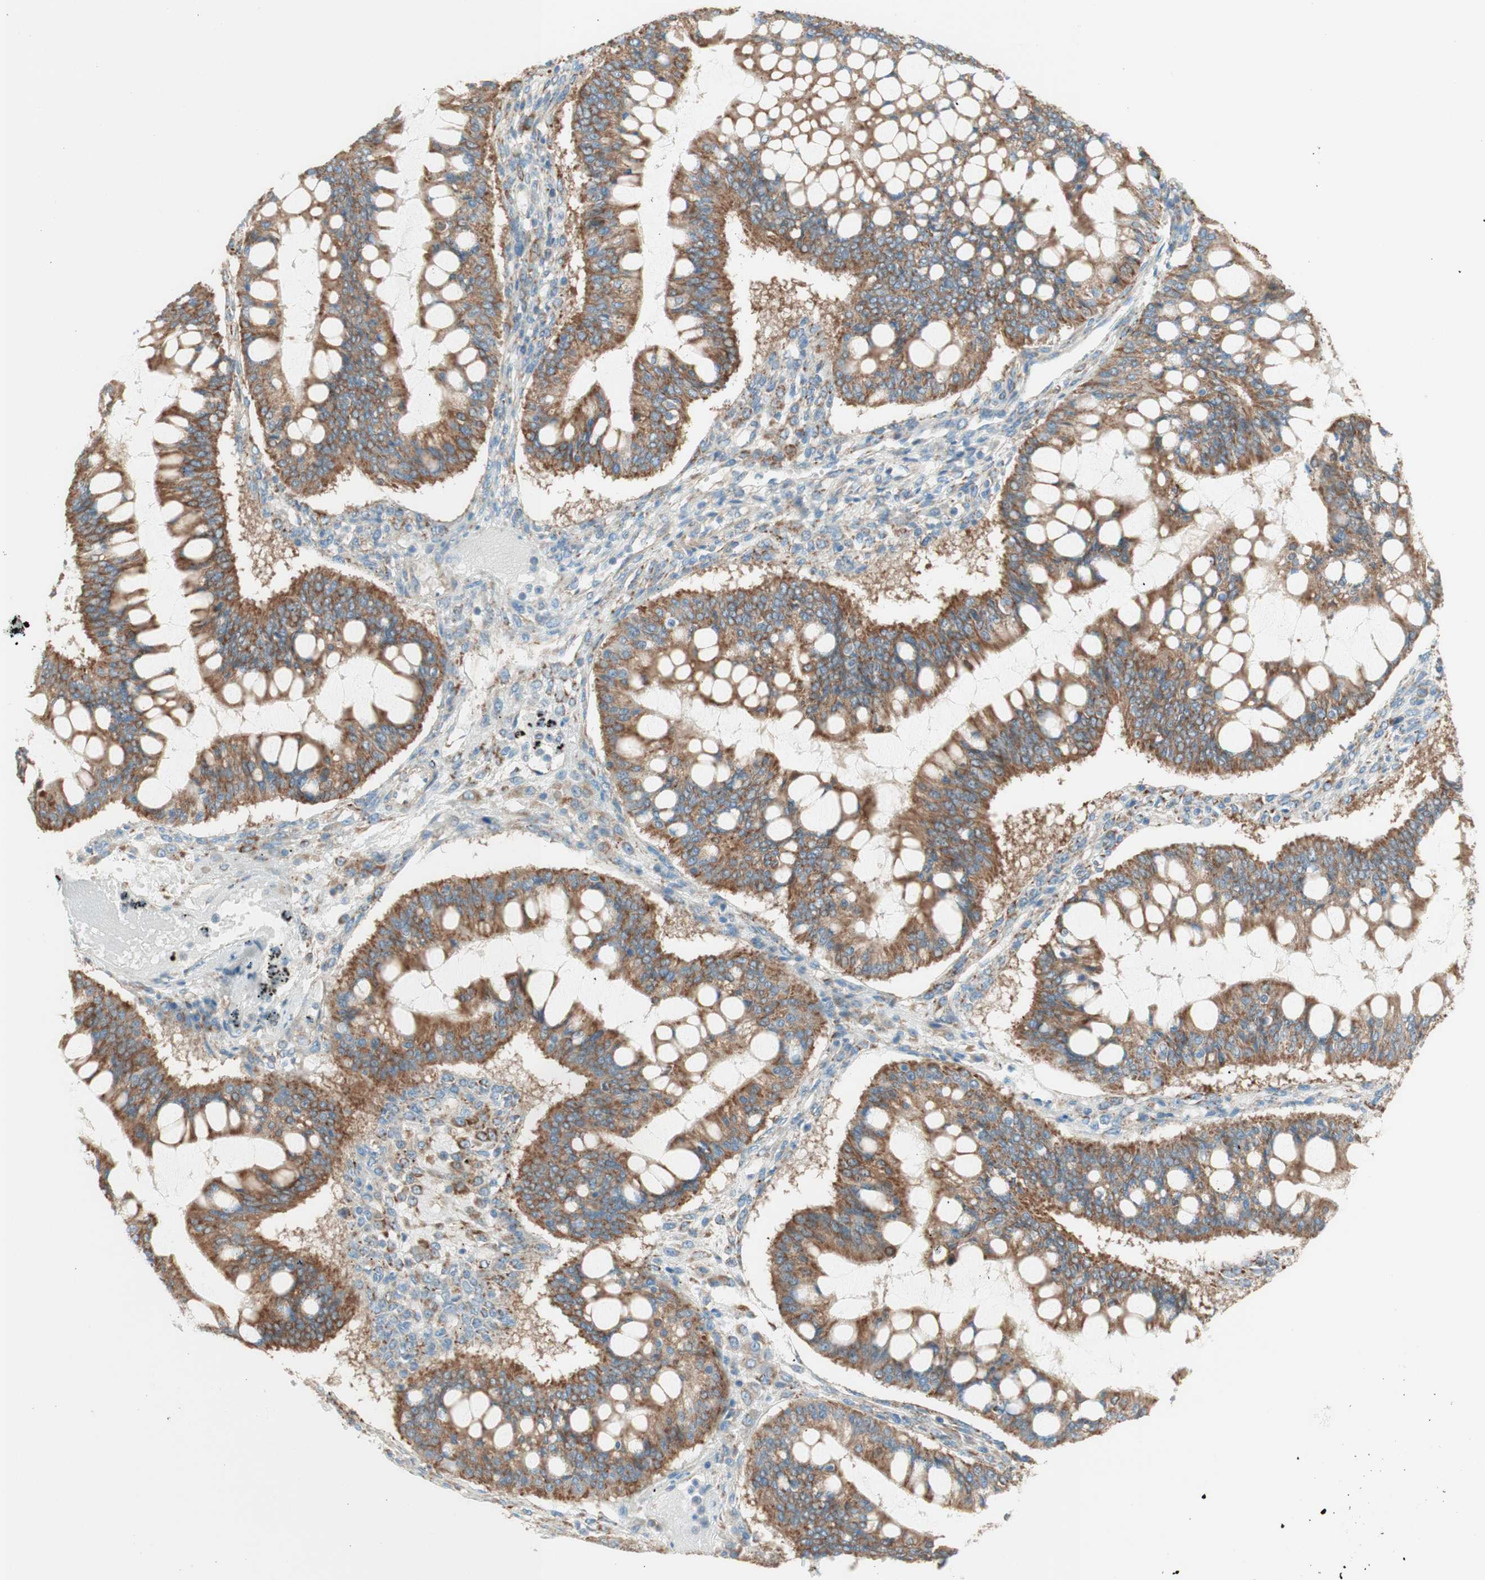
{"staining": {"intensity": "moderate", "quantity": ">75%", "location": "cytoplasmic/membranous"}, "tissue": "ovarian cancer", "cell_type": "Tumor cells", "image_type": "cancer", "snomed": [{"axis": "morphology", "description": "Cystadenocarcinoma, mucinous, NOS"}, {"axis": "topography", "description": "Ovary"}], "caption": "Ovarian cancer (mucinous cystadenocarcinoma) stained with a brown dye displays moderate cytoplasmic/membranous positive expression in approximately >75% of tumor cells.", "gene": "TOMM20", "patient": {"sex": "female", "age": 73}}